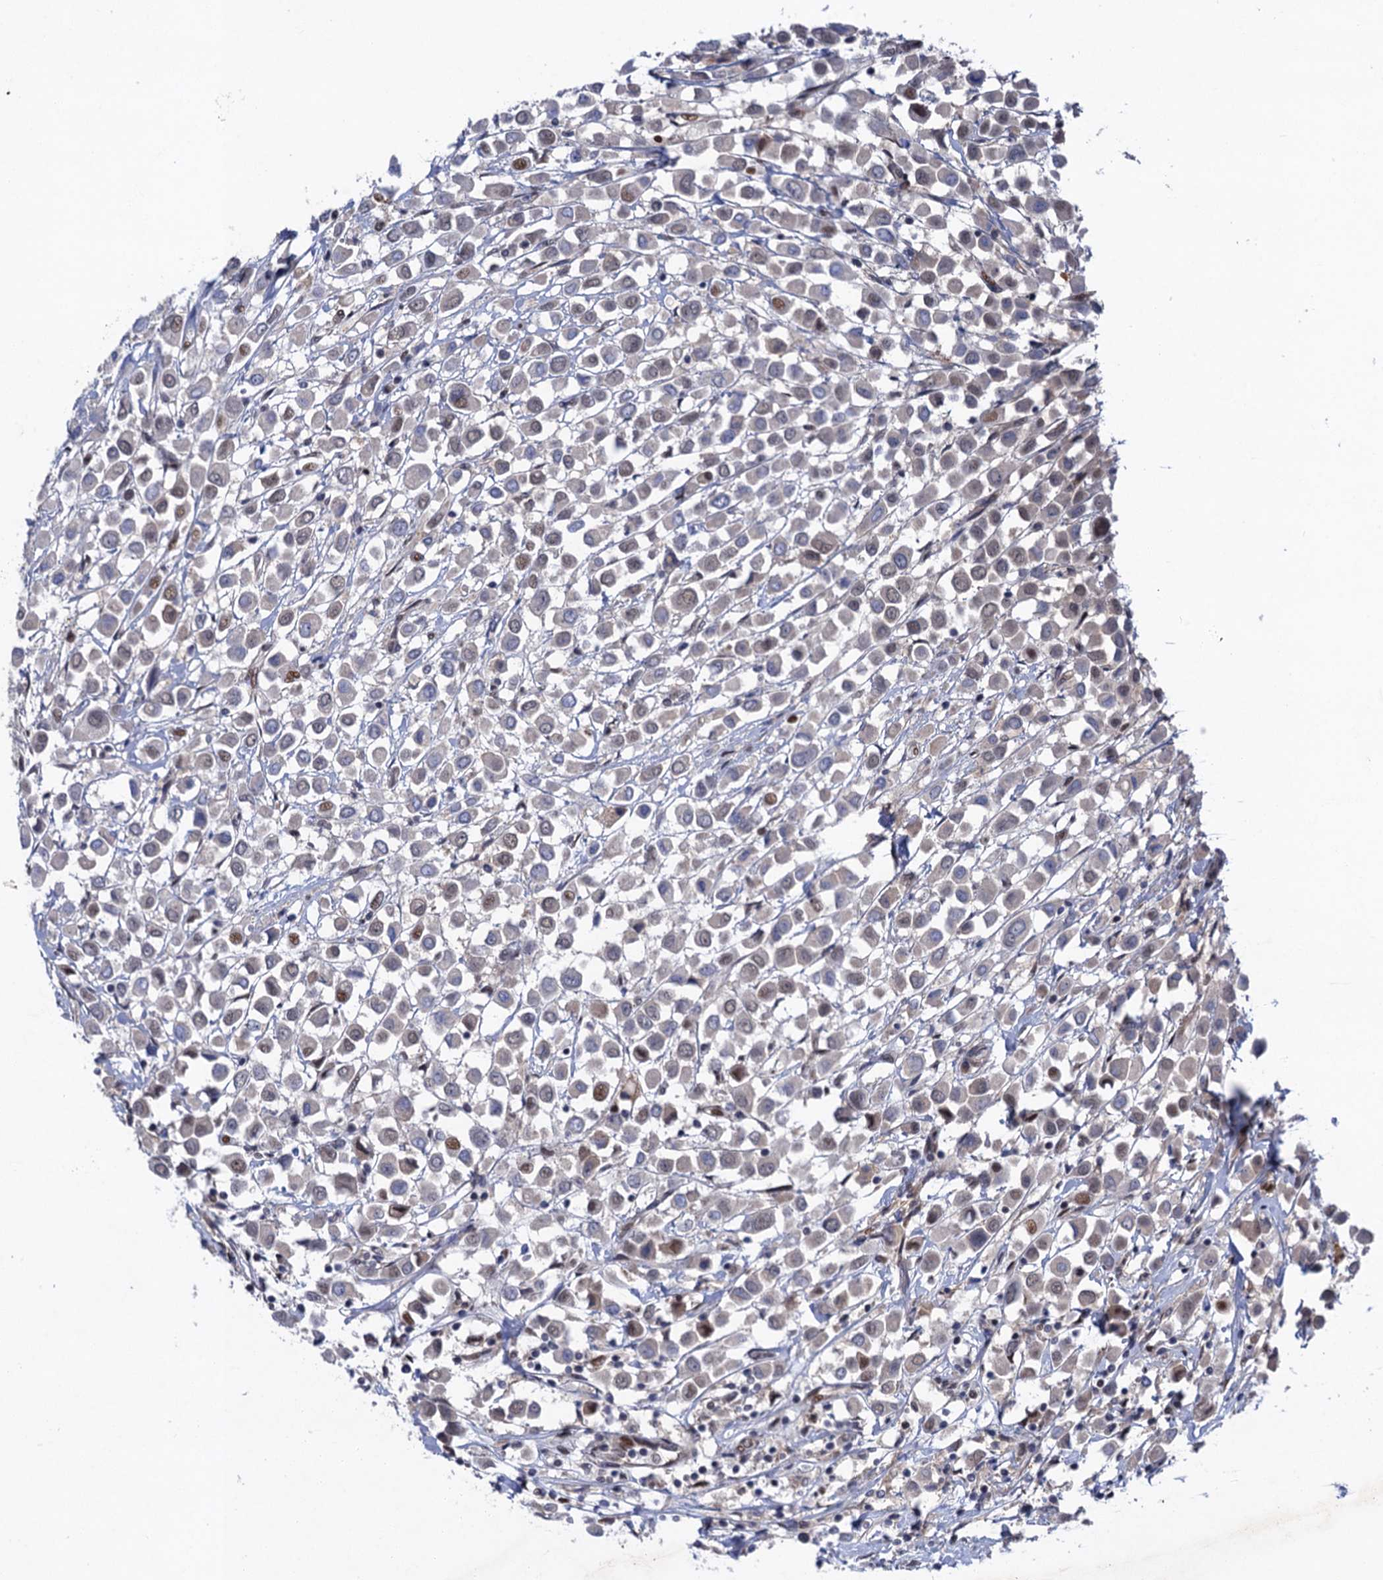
{"staining": {"intensity": "weak", "quantity": "25%-75%", "location": "nuclear"}, "tissue": "breast cancer", "cell_type": "Tumor cells", "image_type": "cancer", "snomed": [{"axis": "morphology", "description": "Duct carcinoma"}, {"axis": "topography", "description": "Breast"}], "caption": "A photomicrograph of human infiltrating ductal carcinoma (breast) stained for a protein demonstrates weak nuclear brown staining in tumor cells.", "gene": "NEK8", "patient": {"sex": "female", "age": 61}}